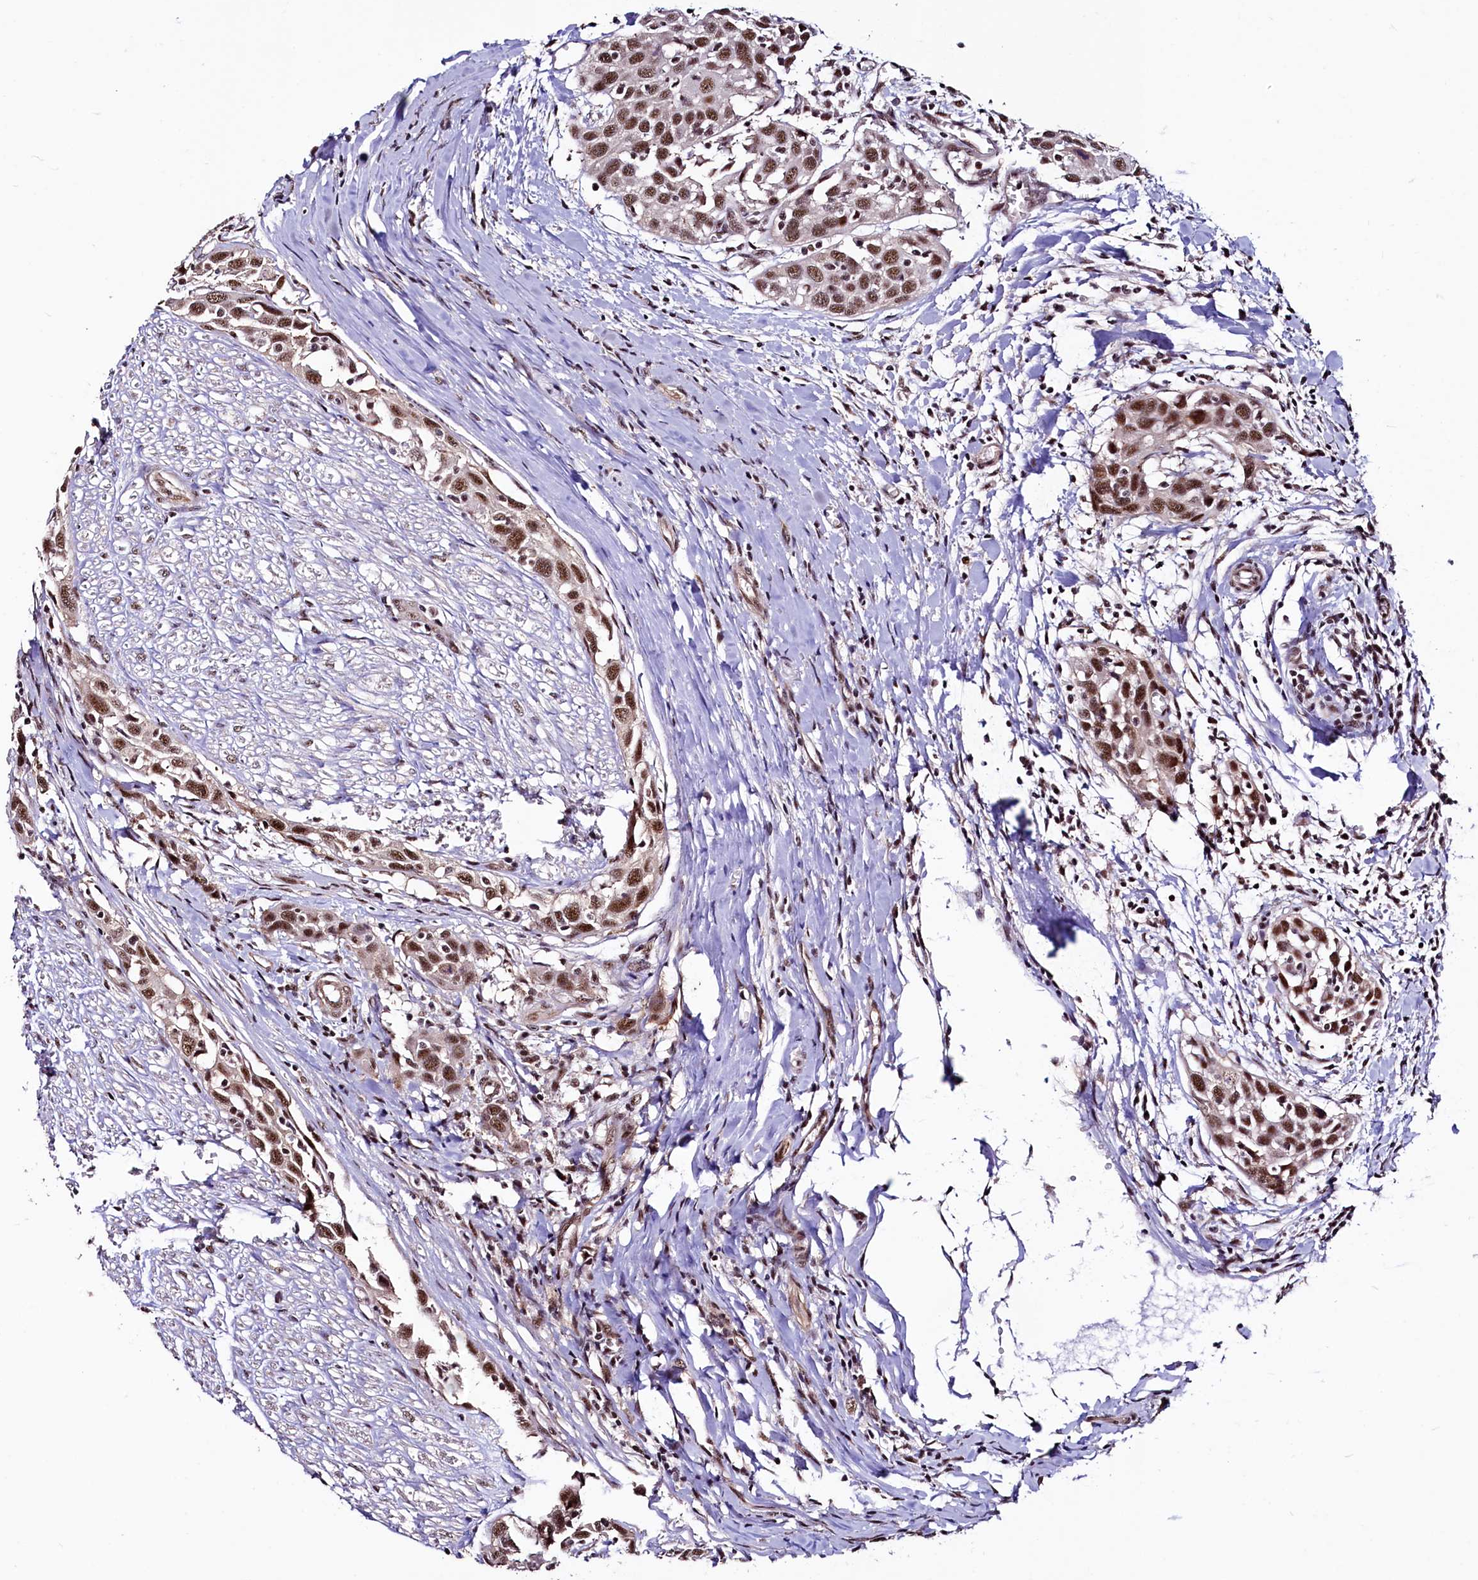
{"staining": {"intensity": "moderate", "quantity": ">75%", "location": "nuclear"}, "tissue": "head and neck cancer", "cell_type": "Tumor cells", "image_type": "cancer", "snomed": [{"axis": "morphology", "description": "Squamous cell carcinoma, NOS"}, {"axis": "topography", "description": "Oral tissue"}, {"axis": "topography", "description": "Head-Neck"}], "caption": "Immunohistochemical staining of head and neck cancer (squamous cell carcinoma) displays medium levels of moderate nuclear staining in approximately >75% of tumor cells. The staining was performed using DAB to visualize the protein expression in brown, while the nuclei were stained in blue with hematoxylin (Magnification: 20x).", "gene": "SFSWAP", "patient": {"sex": "female", "age": 50}}